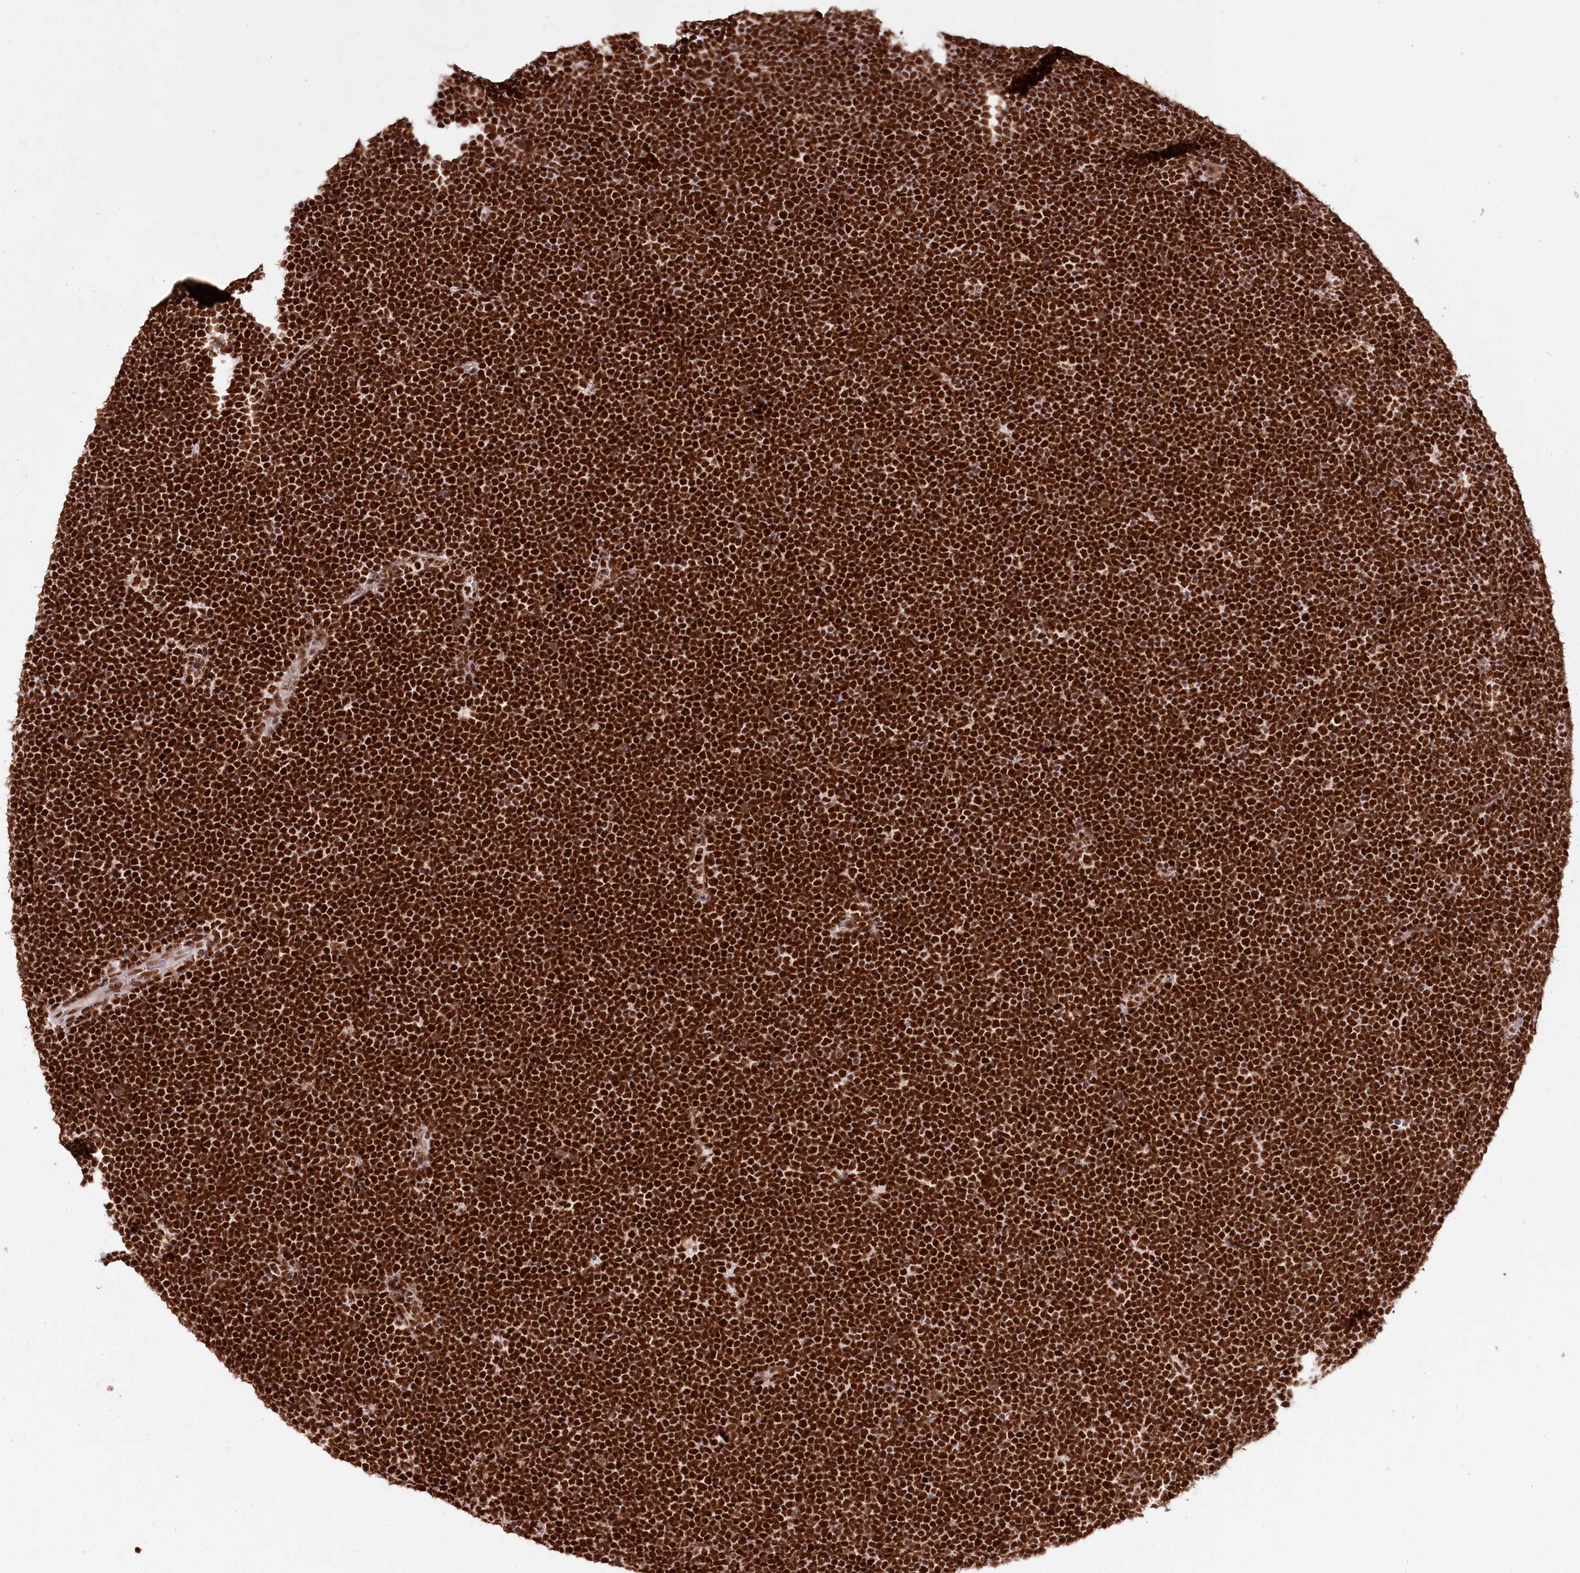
{"staining": {"intensity": "strong", "quantity": ">75%", "location": "nuclear"}, "tissue": "lymphoma", "cell_type": "Tumor cells", "image_type": "cancer", "snomed": [{"axis": "morphology", "description": "Malignant lymphoma, non-Hodgkin's type, High grade"}, {"axis": "topography", "description": "Lymph node"}], "caption": "Human high-grade malignant lymphoma, non-Hodgkin's type stained with a brown dye demonstrates strong nuclear positive staining in approximately >75% of tumor cells.", "gene": "SMARCE1", "patient": {"sex": "male", "age": 13}}